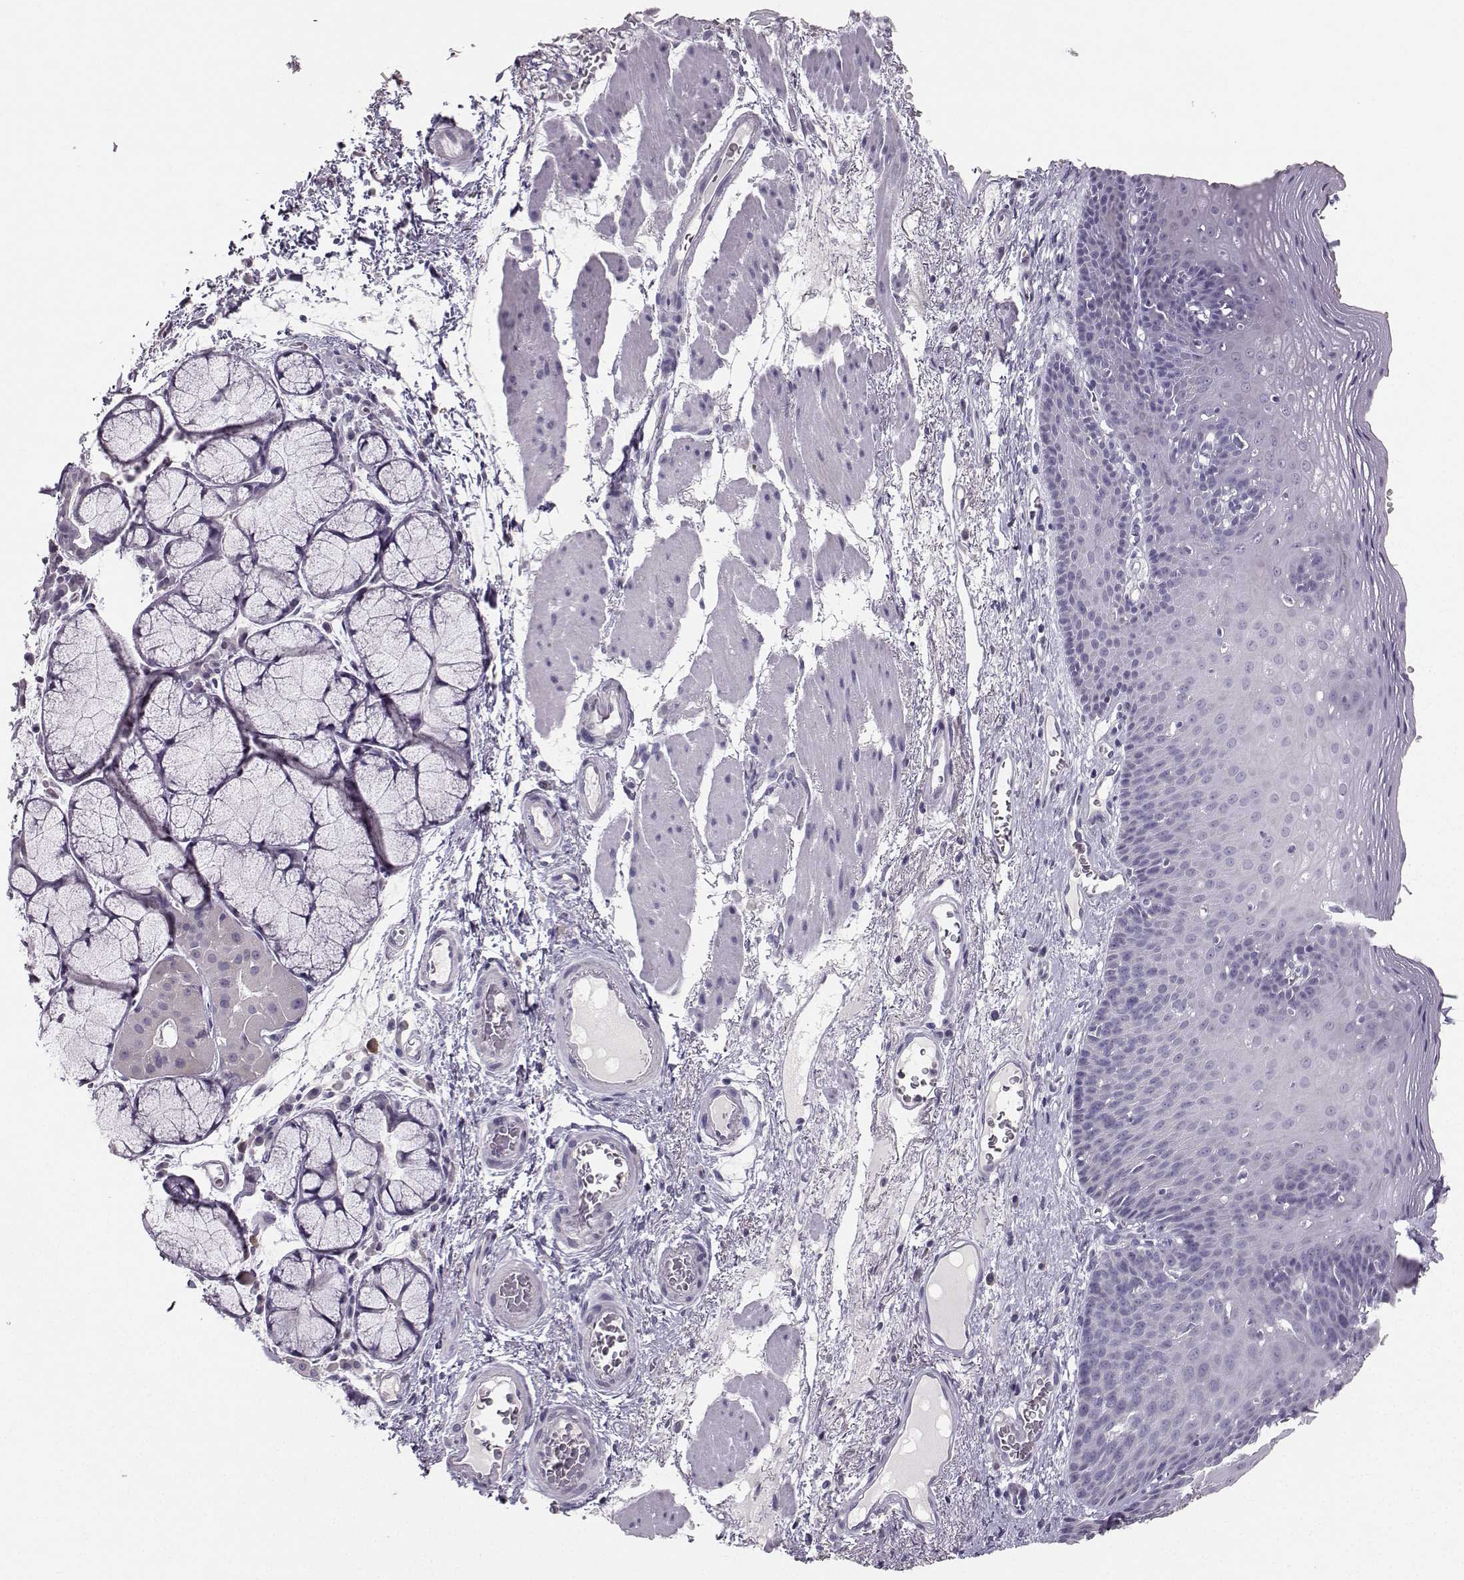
{"staining": {"intensity": "negative", "quantity": "none", "location": "none"}, "tissue": "esophagus", "cell_type": "Squamous epithelial cells", "image_type": "normal", "snomed": [{"axis": "morphology", "description": "Normal tissue, NOS"}, {"axis": "topography", "description": "Esophagus"}], "caption": "DAB (3,3'-diaminobenzidine) immunohistochemical staining of normal esophagus shows no significant staining in squamous epithelial cells. Brightfield microscopy of immunohistochemistry stained with DAB (3,3'-diaminobenzidine) (brown) and hematoxylin (blue), captured at high magnification.", "gene": "PKP2", "patient": {"sex": "male", "age": 76}}